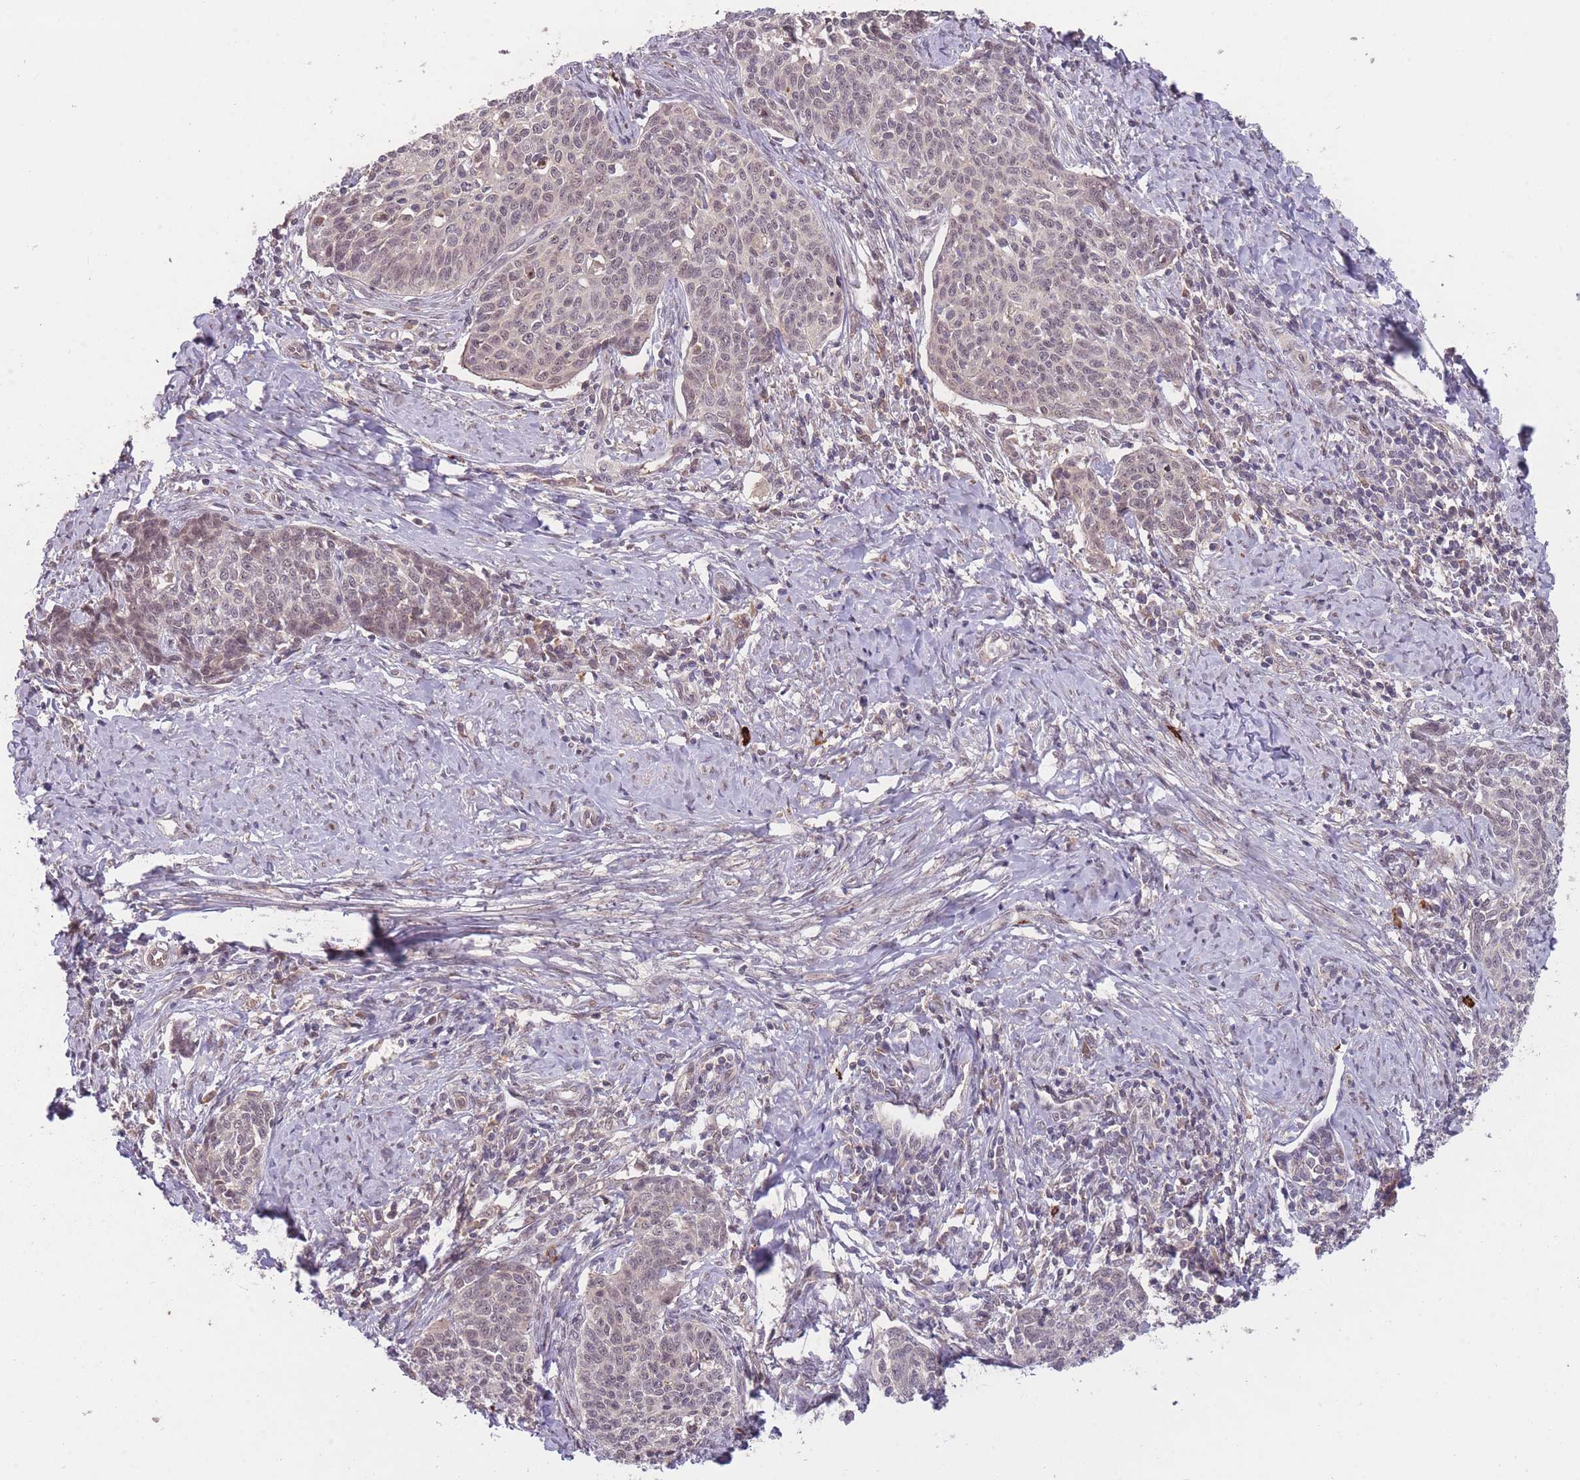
{"staining": {"intensity": "weak", "quantity": "25%-75%", "location": "nuclear"}, "tissue": "cervical cancer", "cell_type": "Tumor cells", "image_type": "cancer", "snomed": [{"axis": "morphology", "description": "Squamous cell carcinoma, NOS"}, {"axis": "topography", "description": "Cervix"}], "caption": "Human cervical cancer (squamous cell carcinoma) stained with a protein marker displays weak staining in tumor cells.", "gene": "SECTM1", "patient": {"sex": "female", "age": 39}}